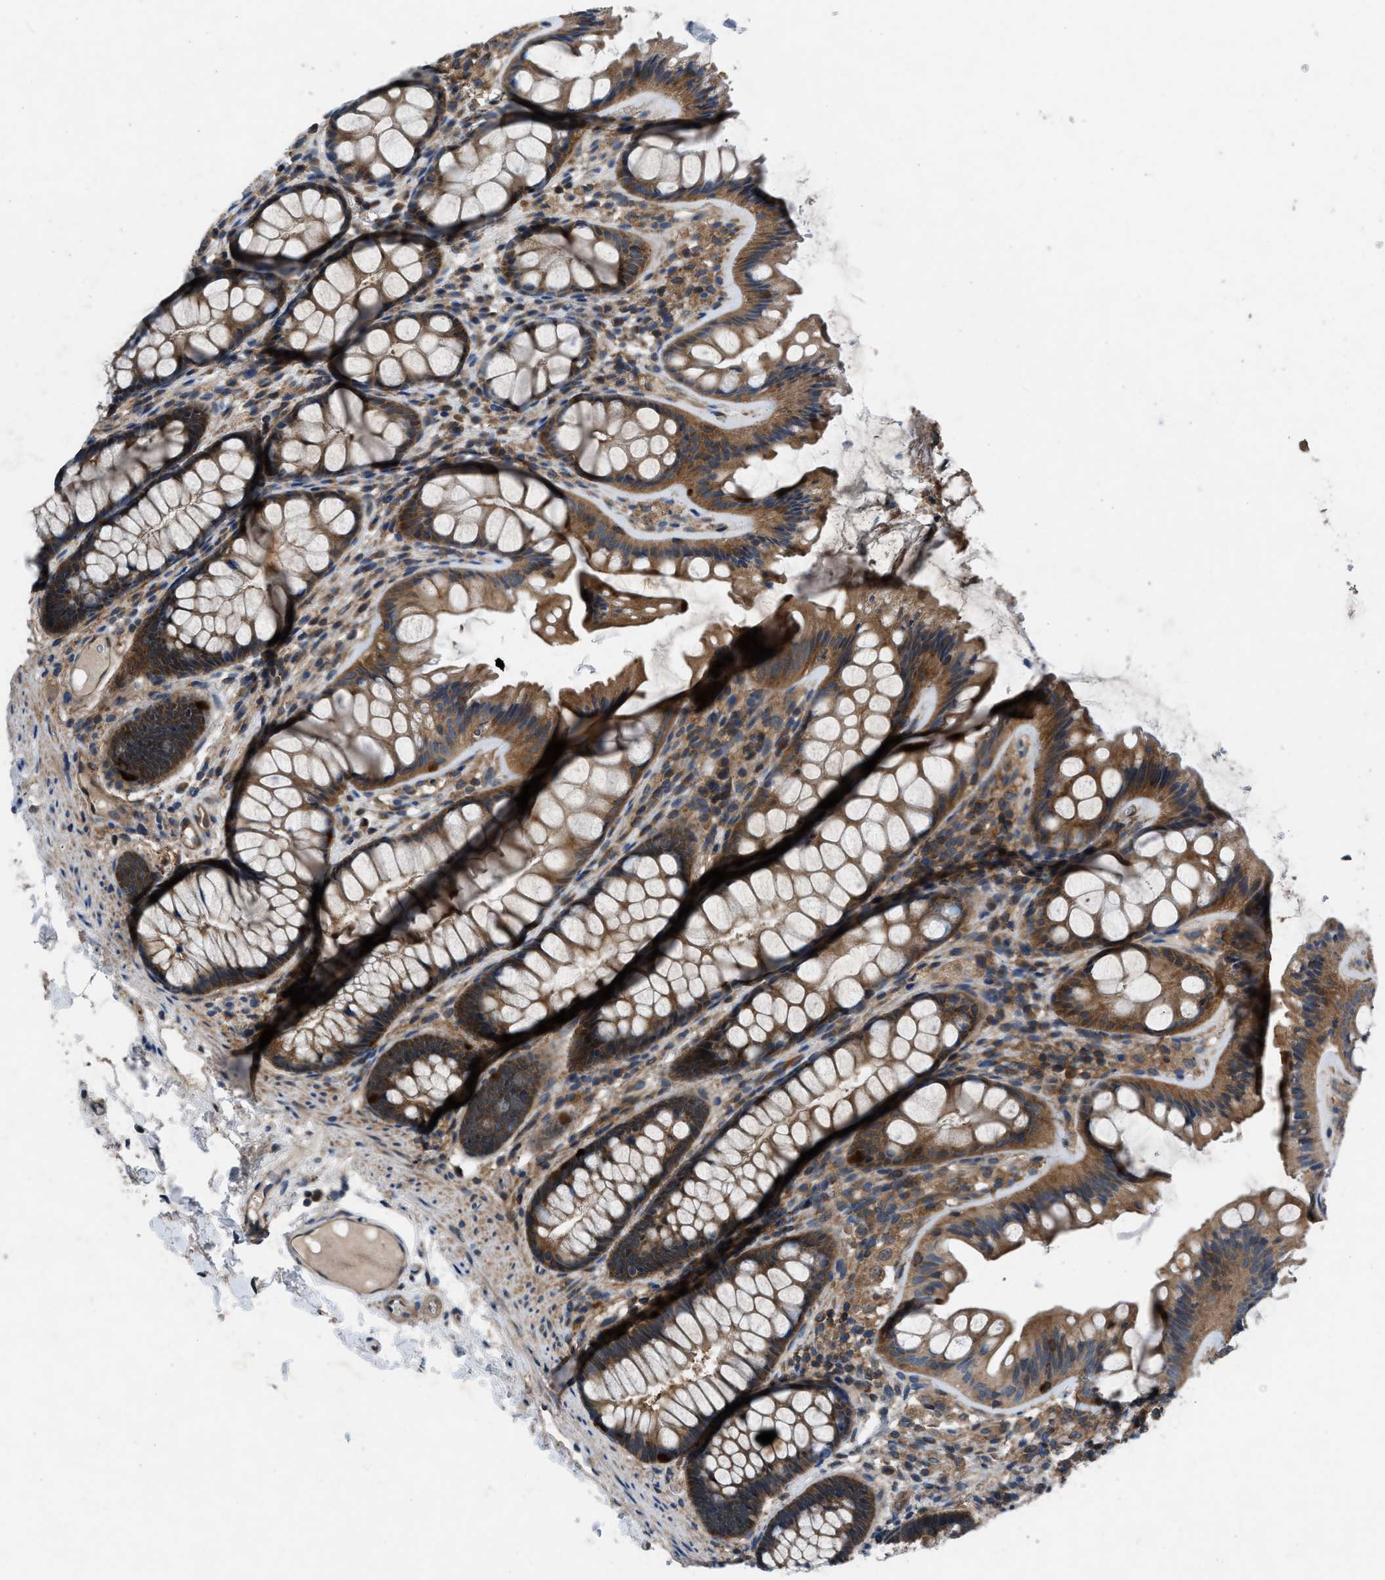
{"staining": {"intensity": "weak", "quantity": ">75%", "location": "cytoplasmic/membranous"}, "tissue": "colon", "cell_type": "Endothelial cells", "image_type": "normal", "snomed": [{"axis": "morphology", "description": "Normal tissue, NOS"}, {"axis": "topography", "description": "Colon"}], "caption": "Colon stained for a protein (brown) exhibits weak cytoplasmic/membranous positive positivity in approximately >75% of endothelial cells.", "gene": "USP25", "patient": {"sex": "female", "age": 56}}